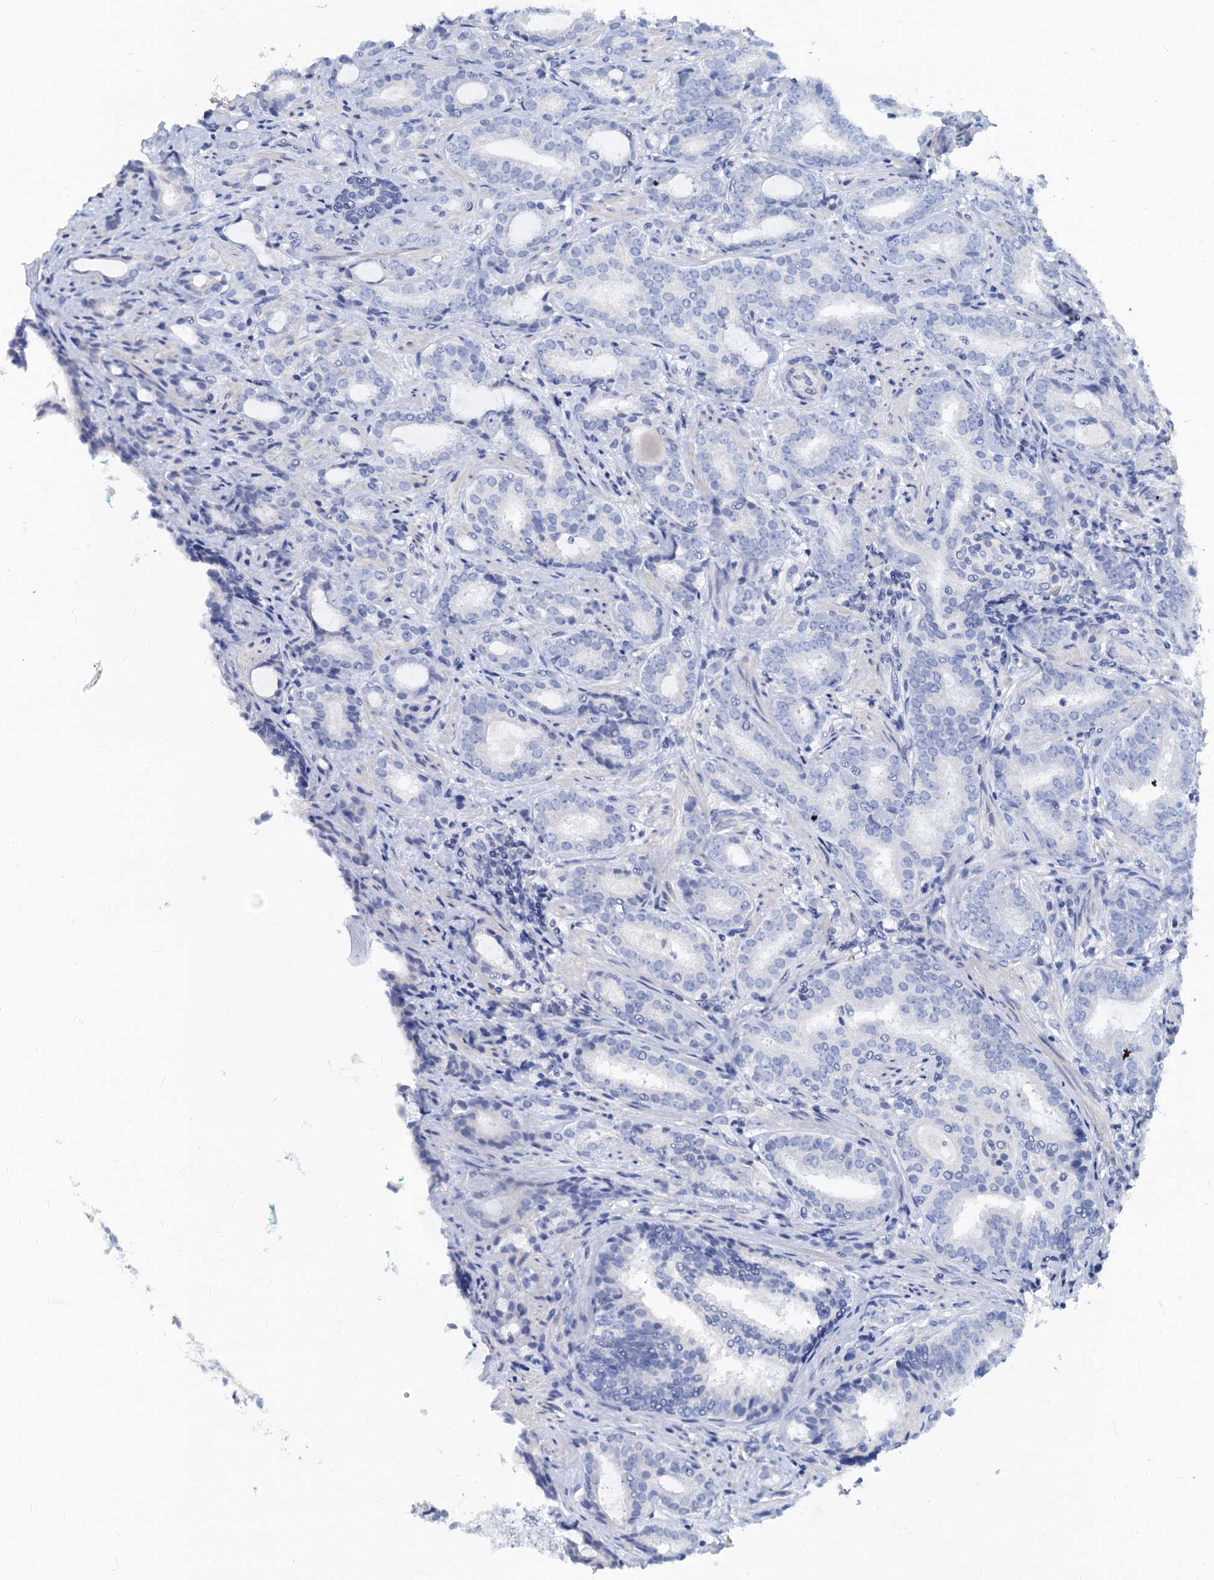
{"staining": {"intensity": "negative", "quantity": "none", "location": "none"}, "tissue": "prostate cancer", "cell_type": "Tumor cells", "image_type": "cancer", "snomed": [{"axis": "morphology", "description": "Adenocarcinoma, High grade"}, {"axis": "topography", "description": "Prostate"}], "caption": "DAB (3,3'-diaminobenzidine) immunohistochemical staining of human prostate adenocarcinoma (high-grade) demonstrates no significant positivity in tumor cells.", "gene": "RBP3", "patient": {"sex": "male", "age": 63}}